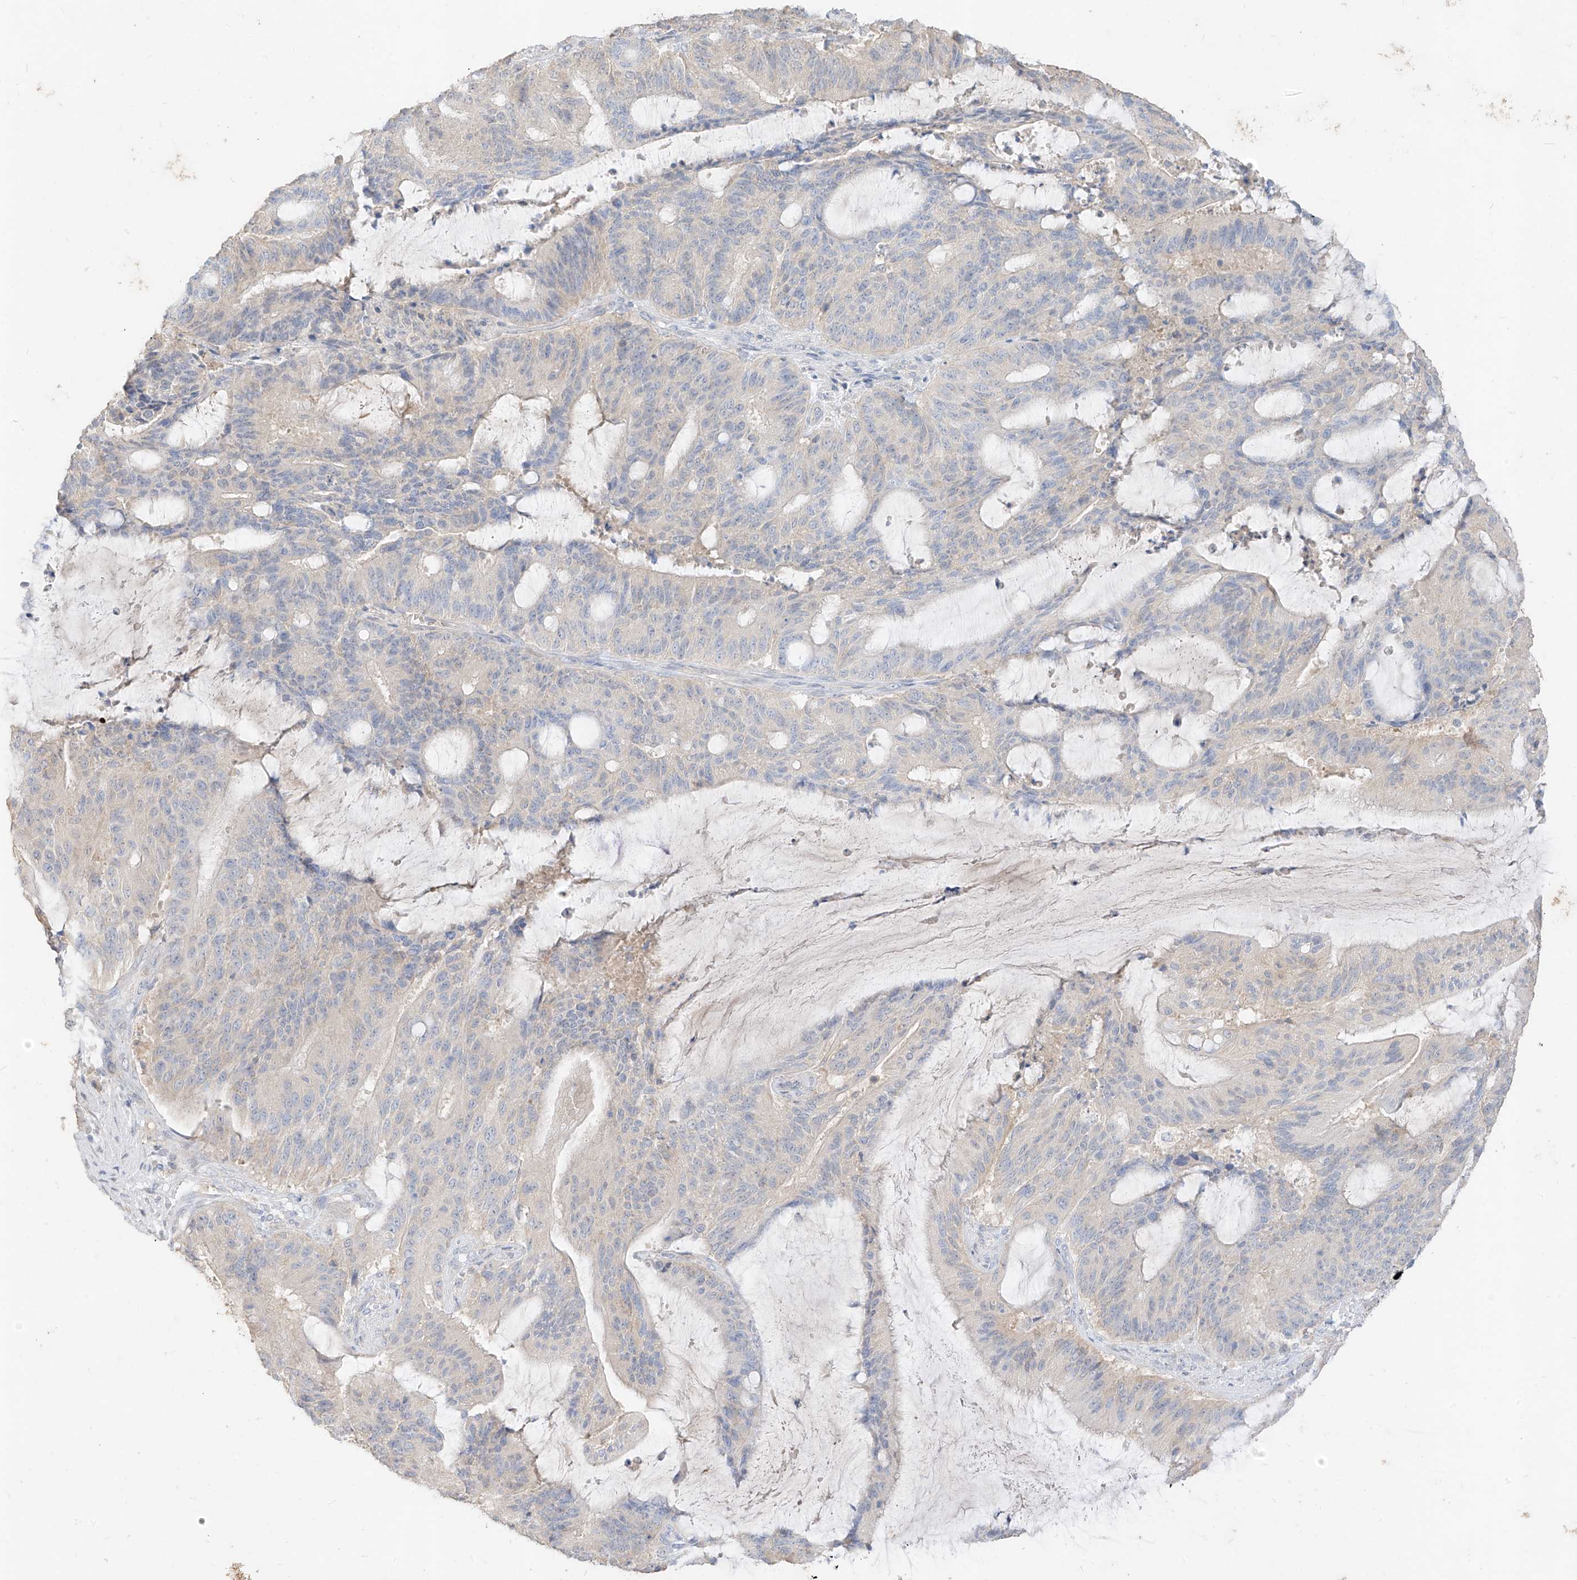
{"staining": {"intensity": "negative", "quantity": "none", "location": "none"}, "tissue": "liver cancer", "cell_type": "Tumor cells", "image_type": "cancer", "snomed": [{"axis": "morphology", "description": "Normal tissue, NOS"}, {"axis": "morphology", "description": "Cholangiocarcinoma"}, {"axis": "topography", "description": "Liver"}, {"axis": "topography", "description": "Peripheral nerve tissue"}], "caption": "This is an immunohistochemistry photomicrograph of liver cancer. There is no positivity in tumor cells.", "gene": "ZZEF1", "patient": {"sex": "female", "age": 73}}